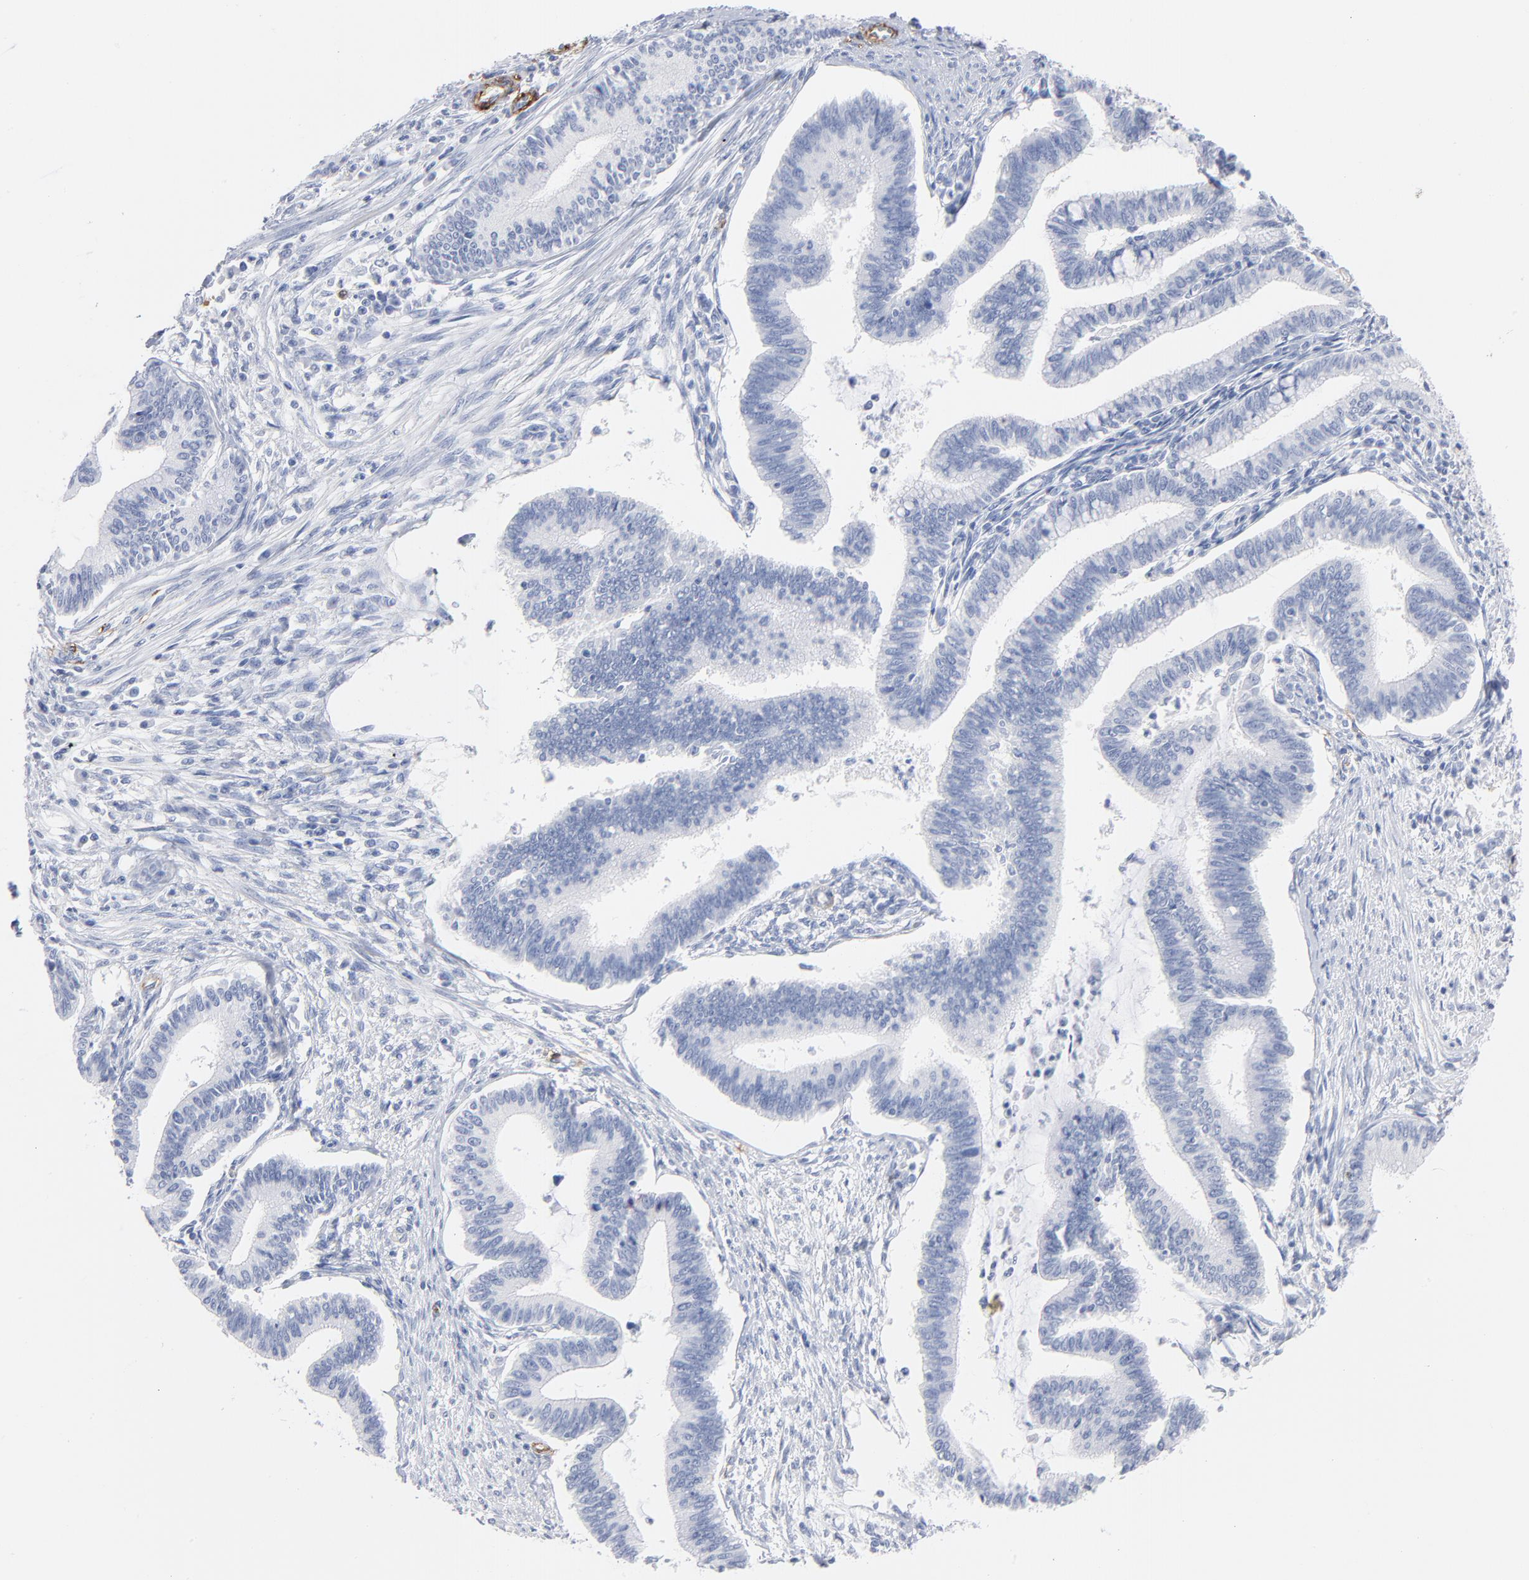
{"staining": {"intensity": "negative", "quantity": "none", "location": "none"}, "tissue": "cervical cancer", "cell_type": "Tumor cells", "image_type": "cancer", "snomed": [{"axis": "morphology", "description": "Adenocarcinoma, NOS"}, {"axis": "topography", "description": "Cervix"}], "caption": "DAB (3,3'-diaminobenzidine) immunohistochemical staining of human adenocarcinoma (cervical) reveals no significant positivity in tumor cells.", "gene": "AGTR1", "patient": {"sex": "female", "age": 36}}